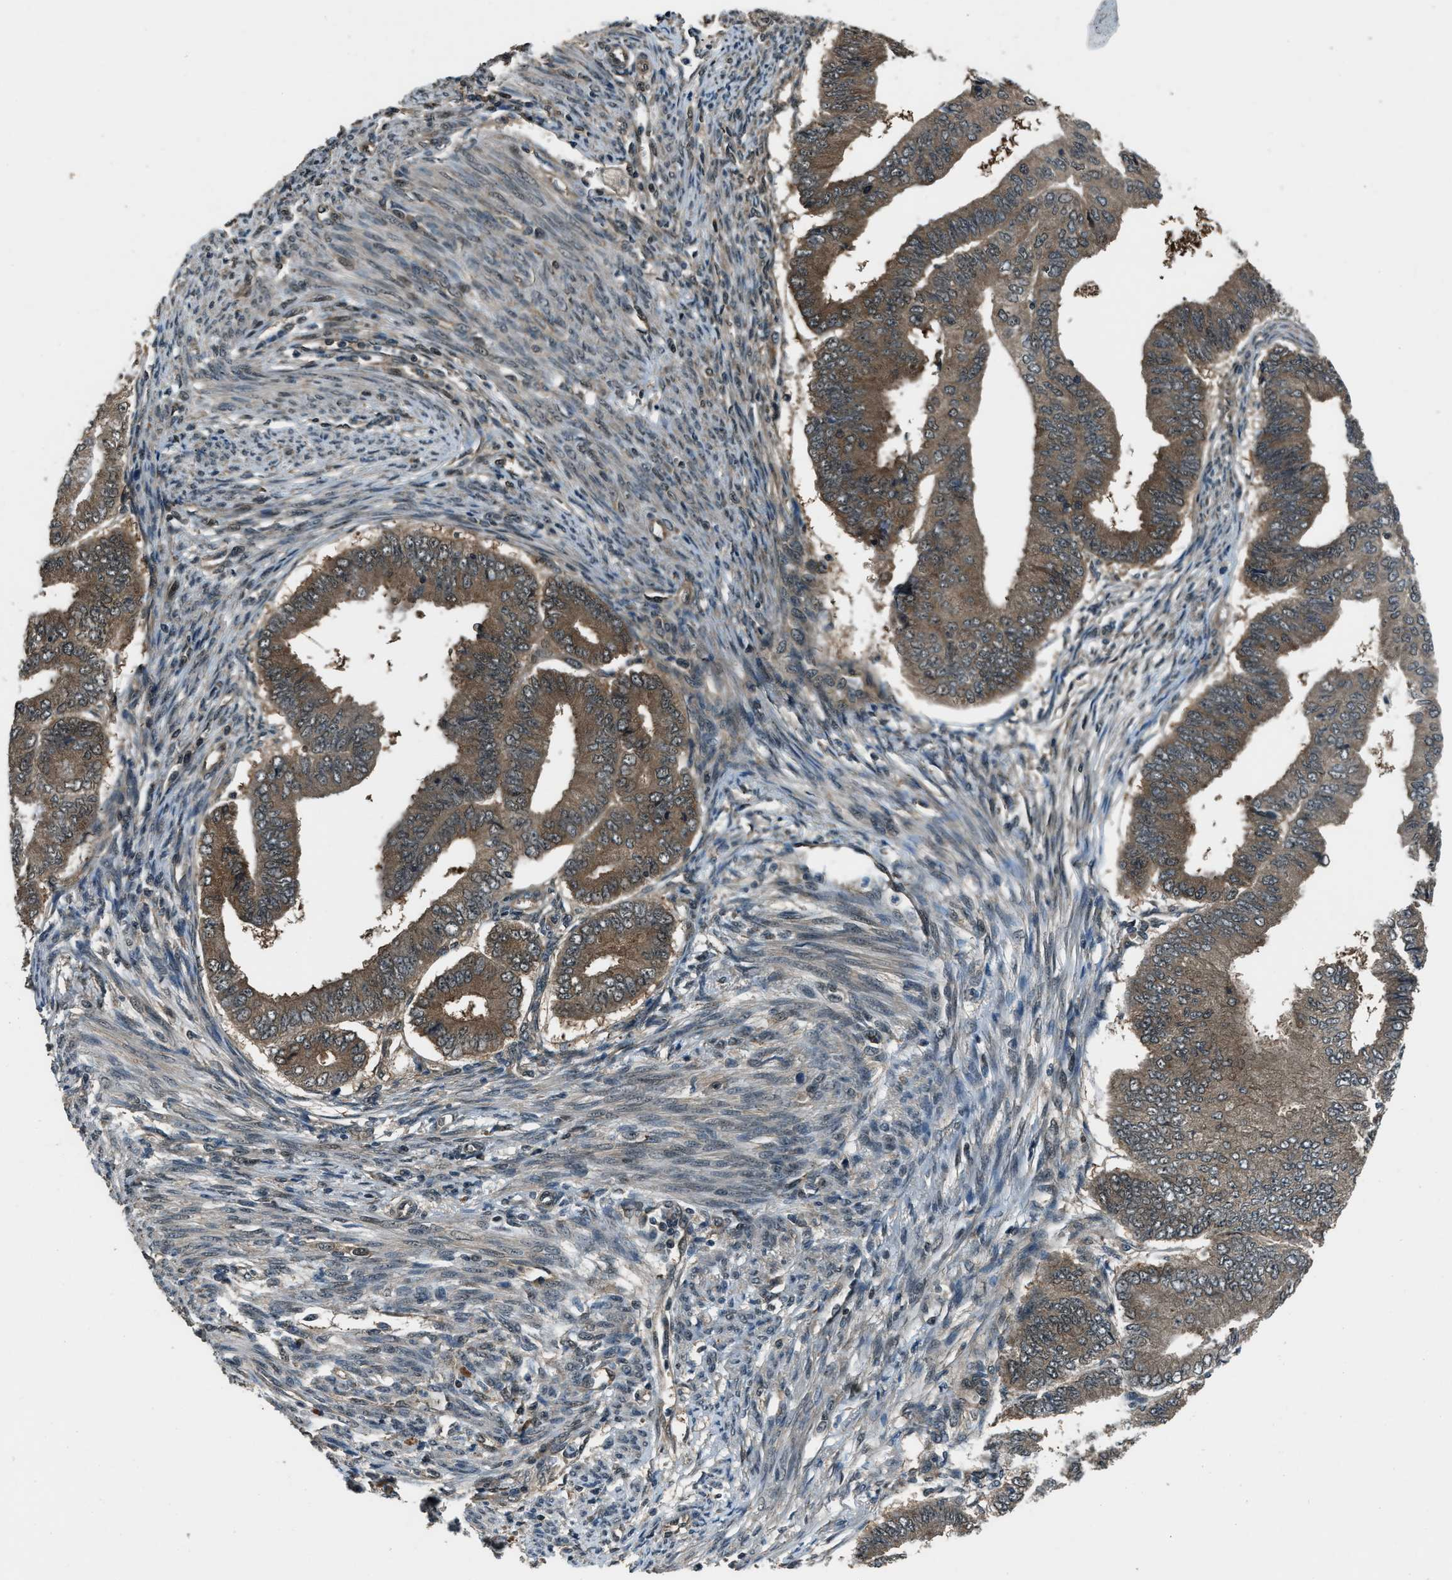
{"staining": {"intensity": "moderate", "quantity": ">75%", "location": "cytoplasmic/membranous"}, "tissue": "endometrial cancer", "cell_type": "Tumor cells", "image_type": "cancer", "snomed": [{"axis": "morphology", "description": "Polyp, NOS"}, {"axis": "morphology", "description": "Adenocarcinoma, NOS"}, {"axis": "morphology", "description": "Adenoma, NOS"}, {"axis": "topography", "description": "Endometrium"}], "caption": "Endometrial adenoma stained with a protein marker displays moderate staining in tumor cells.", "gene": "NUDCD3", "patient": {"sex": "female", "age": 79}}